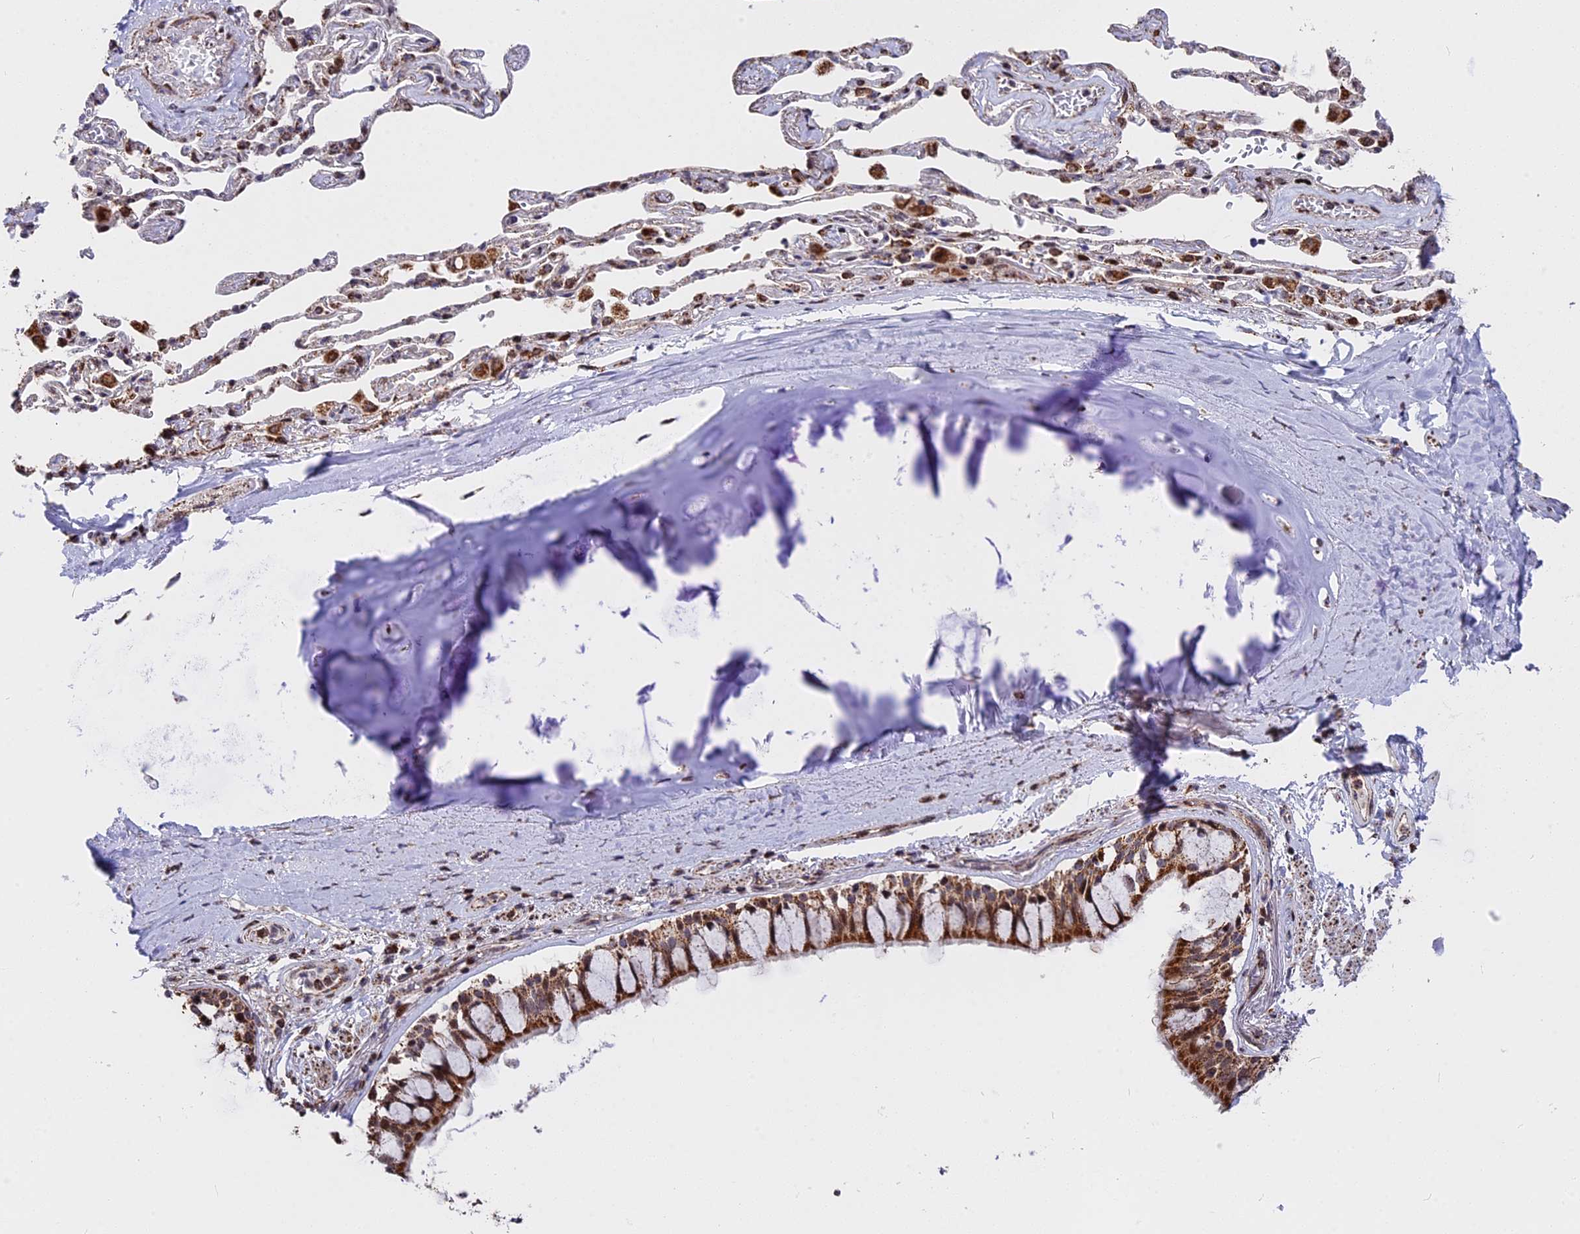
{"staining": {"intensity": "moderate", "quantity": ">75%", "location": "cytoplasmic/membranous,nuclear"}, "tissue": "bronchus", "cell_type": "Respiratory epithelial cells", "image_type": "normal", "snomed": [{"axis": "morphology", "description": "Normal tissue, NOS"}, {"axis": "topography", "description": "Cartilage tissue"}], "caption": "Respiratory epithelial cells demonstrate medium levels of moderate cytoplasmic/membranous,nuclear staining in approximately >75% of cells in benign bronchus. The staining is performed using DAB brown chromogen to label protein expression. The nuclei are counter-stained blue using hematoxylin.", "gene": "FAM174C", "patient": {"sex": "male", "age": 63}}